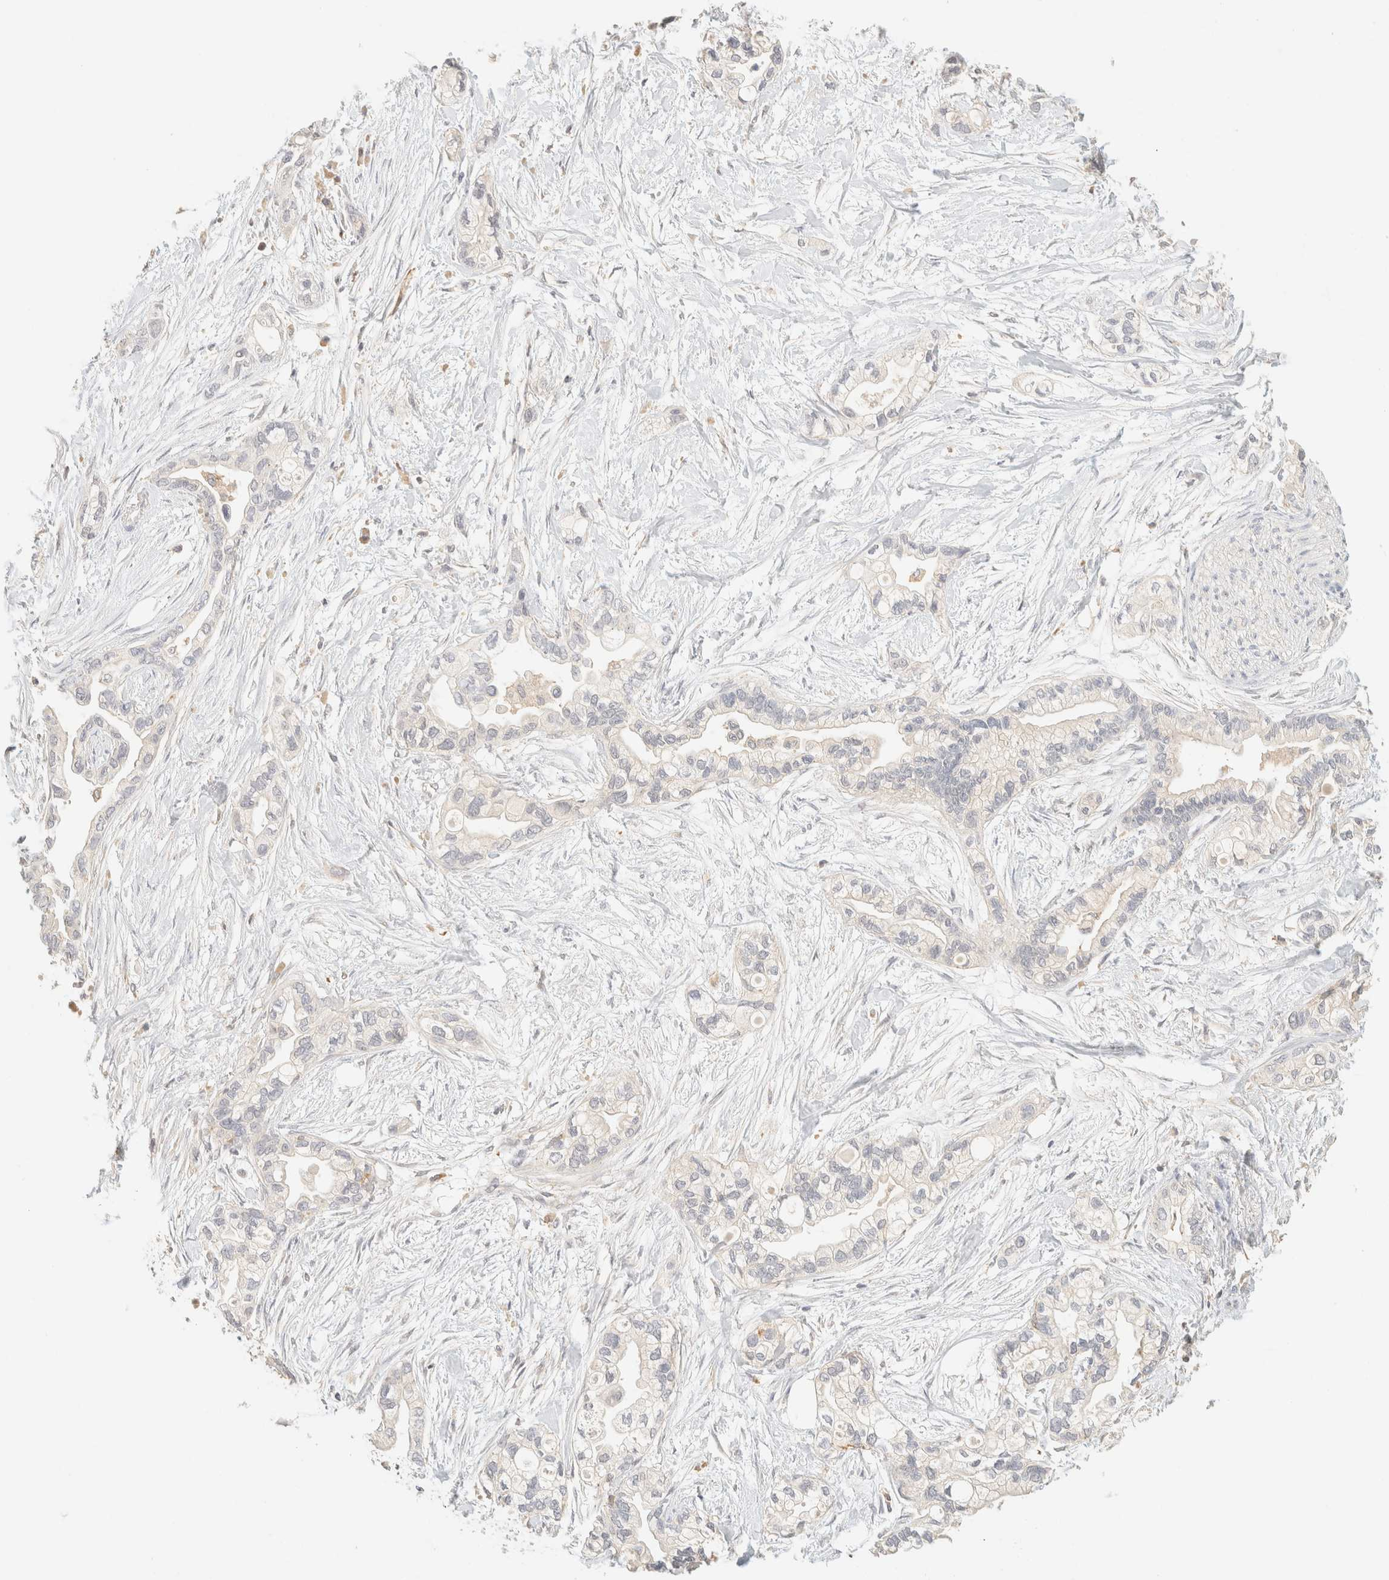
{"staining": {"intensity": "negative", "quantity": "none", "location": "none"}, "tissue": "pancreatic cancer", "cell_type": "Tumor cells", "image_type": "cancer", "snomed": [{"axis": "morphology", "description": "Adenocarcinoma, NOS"}, {"axis": "topography", "description": "Pancreas"}], "caption": "Tumor cells are negative for protein expression in human pancreatic cancer.", "gene": "TIMD4", "patient": {"sex": "female", "age": 77}}